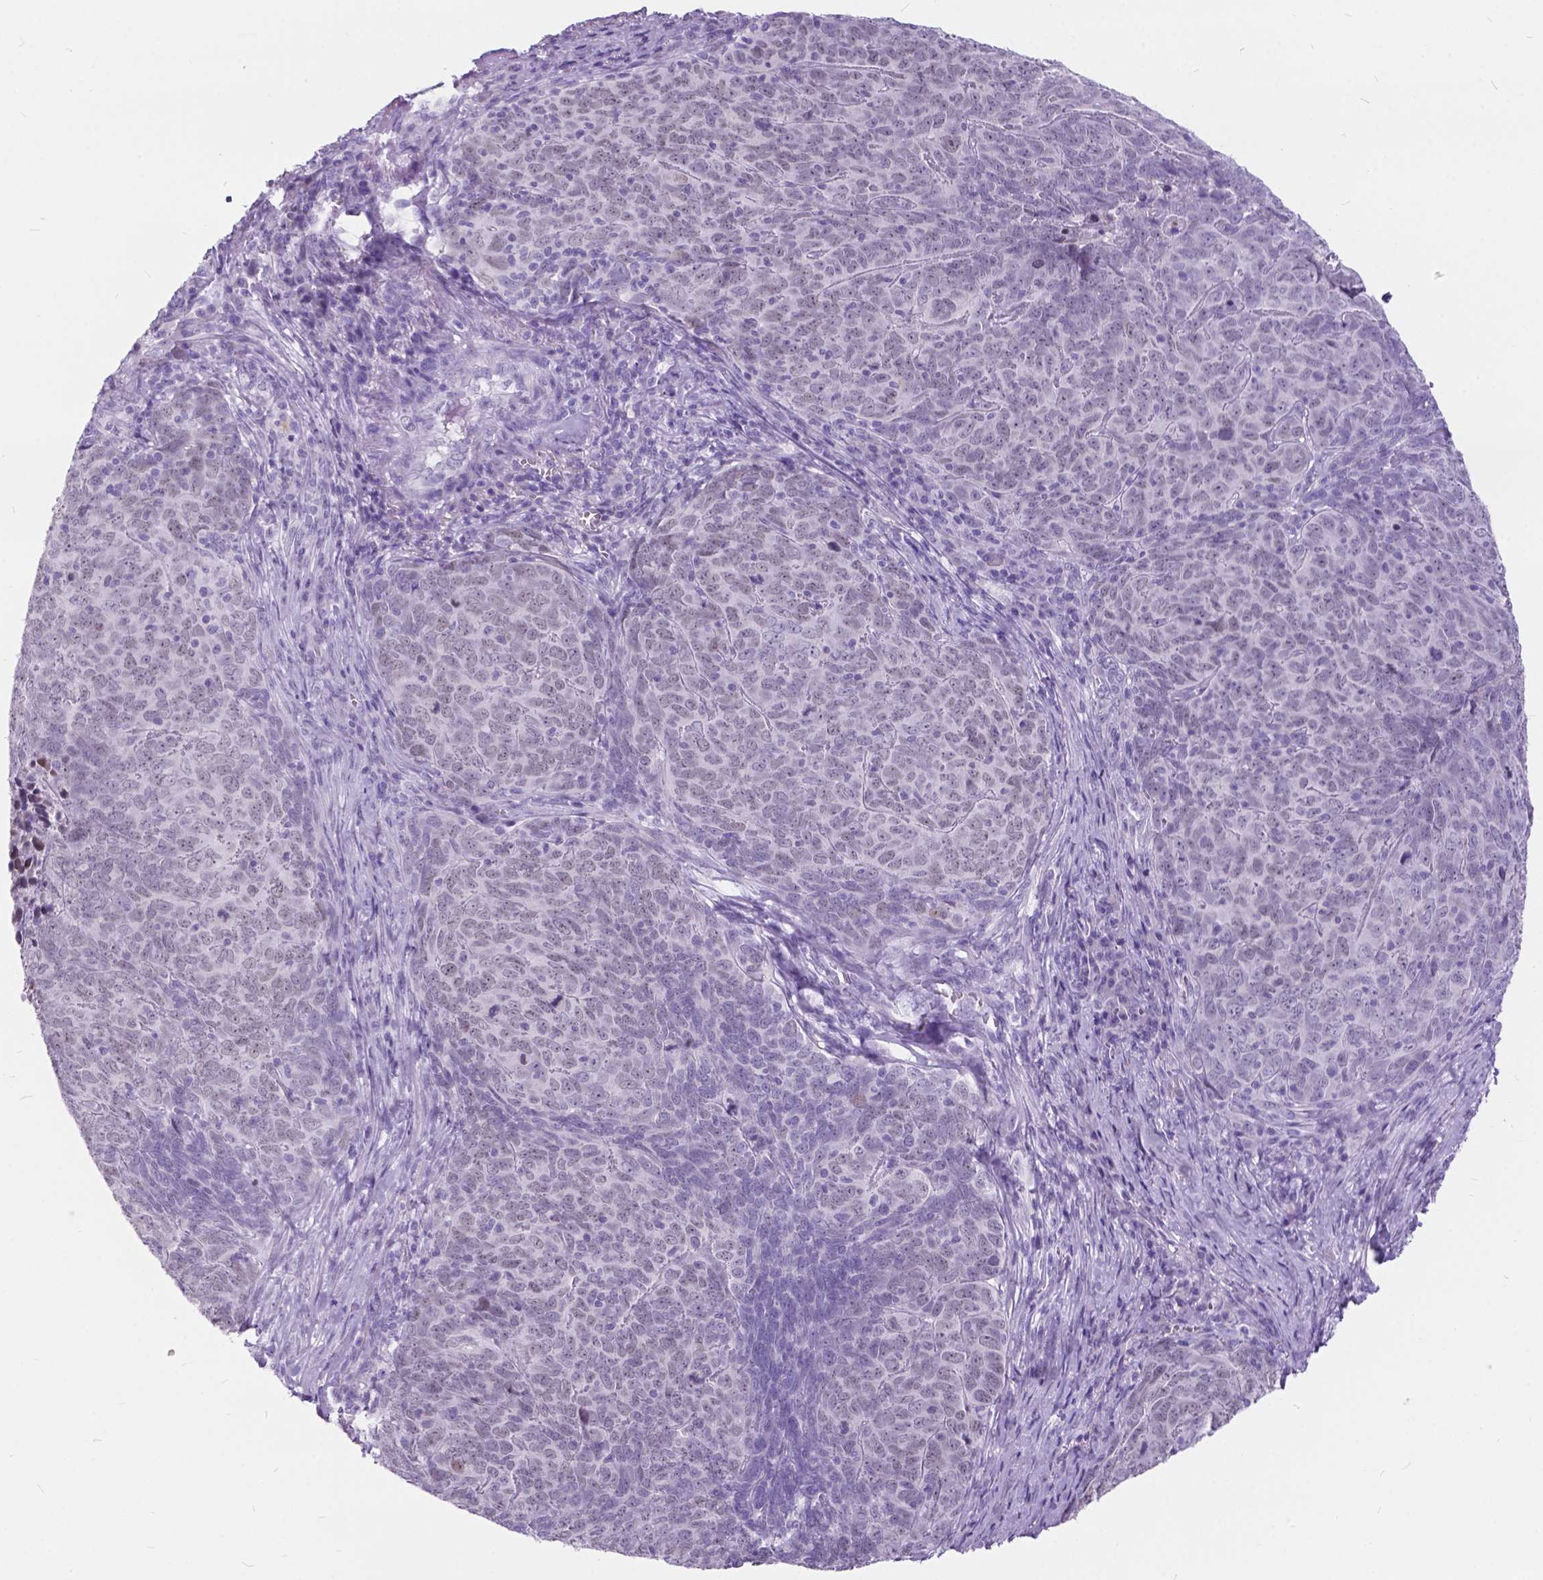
{"staining": {"intensity": "negative", "quantity": "none", "location": "none"}, "tissue": "skin cancer", "cell_type": "Tumor cells", "image_type": "cancer", "snomed": [{"axis": "morphology", "description": "Squamous cell carcinoma, NOS"}, {"axis": "topography", "description": "Skin"}, {"axis": "topography", "description": "Anal"}], "caption": "Immunohistochemistry (IHC) of skin squamous cell carcinoma shows no expression in tumor cells.", "gene": "BSND", "patient": {"sex": "female", "age": 51}}